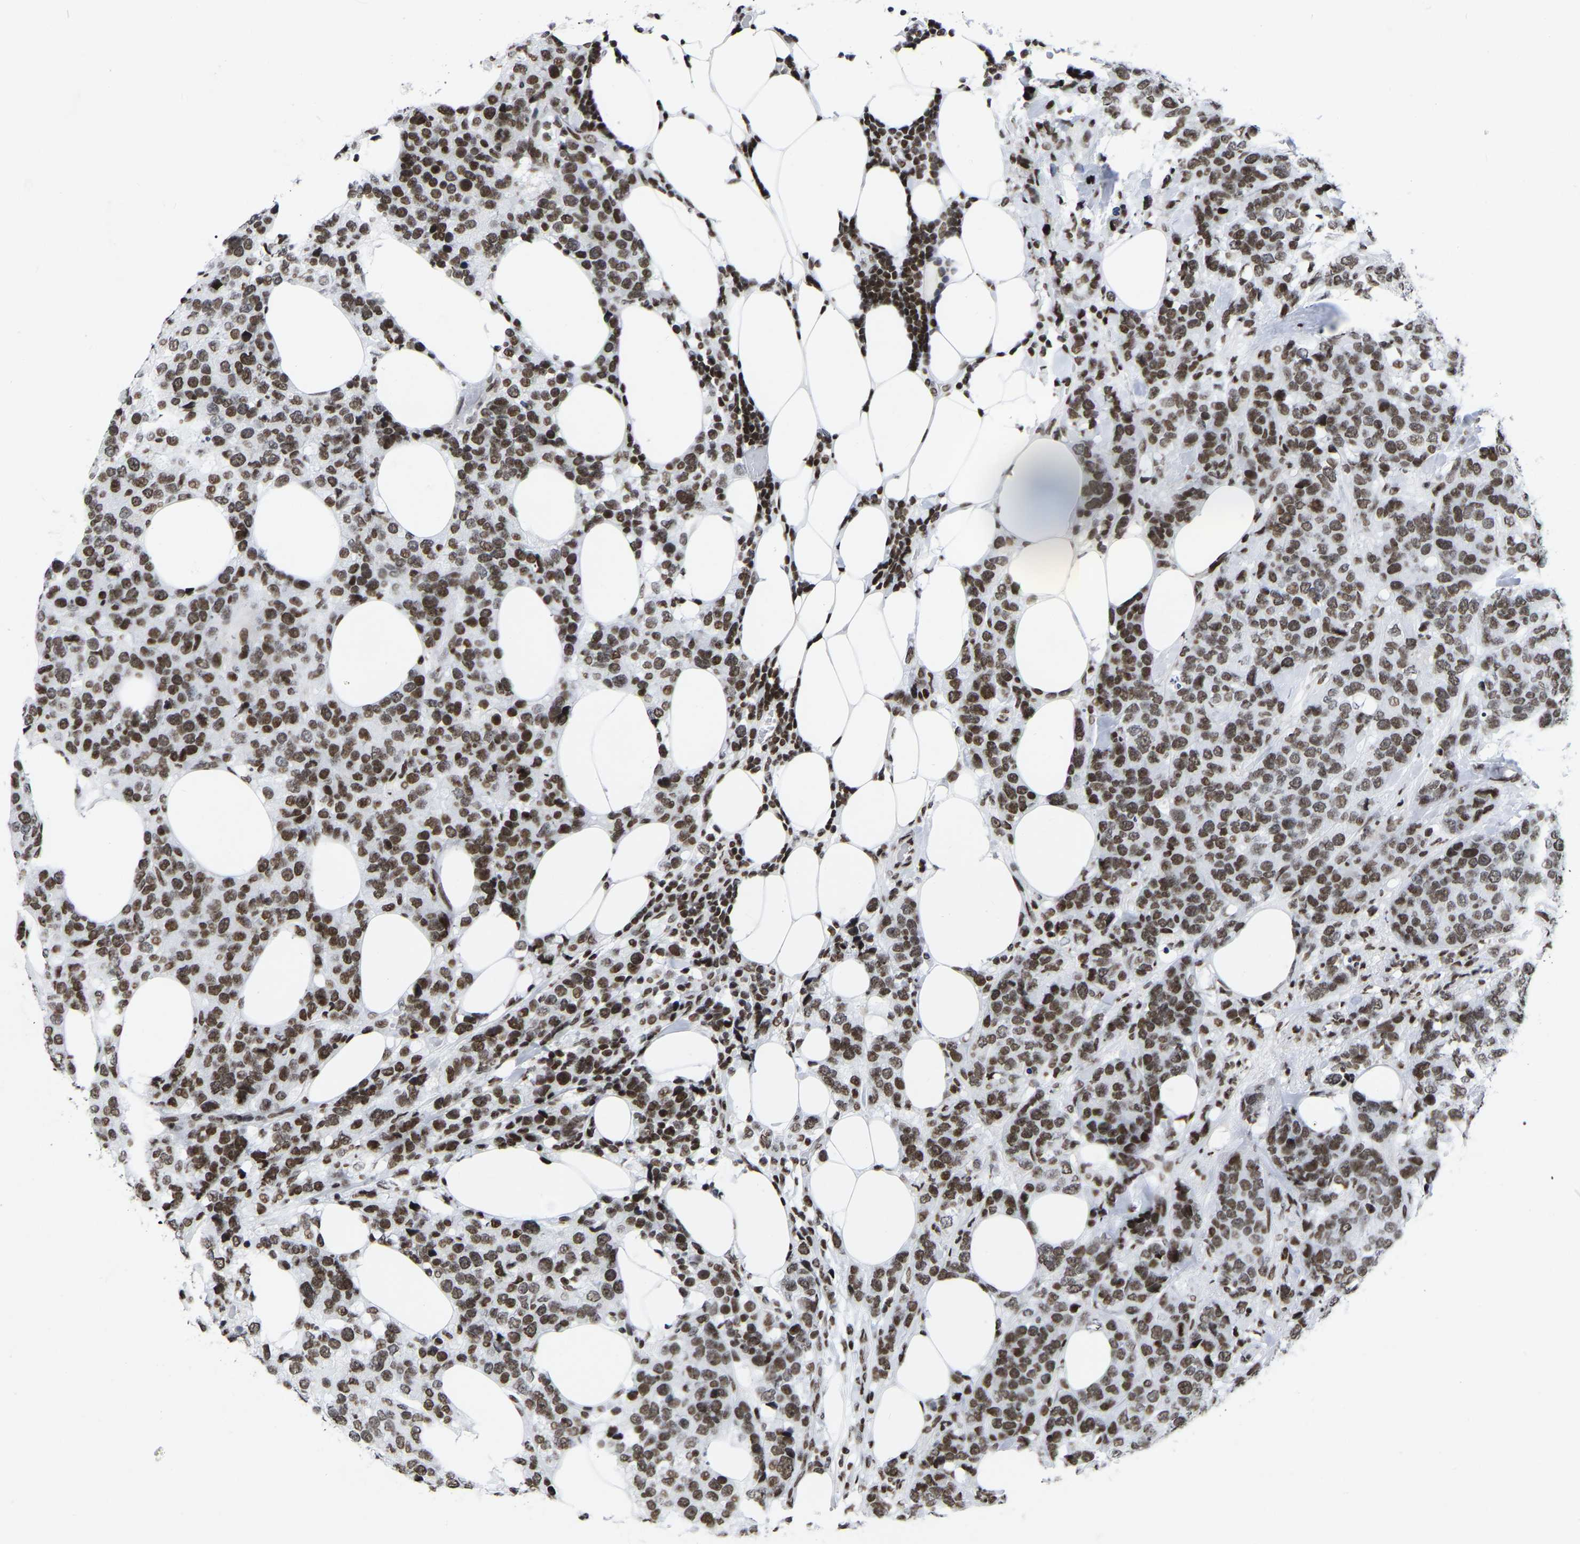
{"staining": {"intensity": "moderate", "quantity": ">75%", "location": "nuclear"}, "tissue": "breast cancer", "cell_type": "Tumor cells", "image_type": "cancer", "snomed": [{"axis": "morphology", "description": "Lobular carcinoma"}, {"axis": "topography", "description": "Breast"}], "caption": "A high-resolution image shows IHC staining of lobular carcinoma (breast), which displays moderate nuclear expression in about >75% of tumor cells. (brown staining indicates protein expression, while blue staining denotes nuclei).", "gene": "PRCC", "patient": {"sex": "female", "age": 59}}